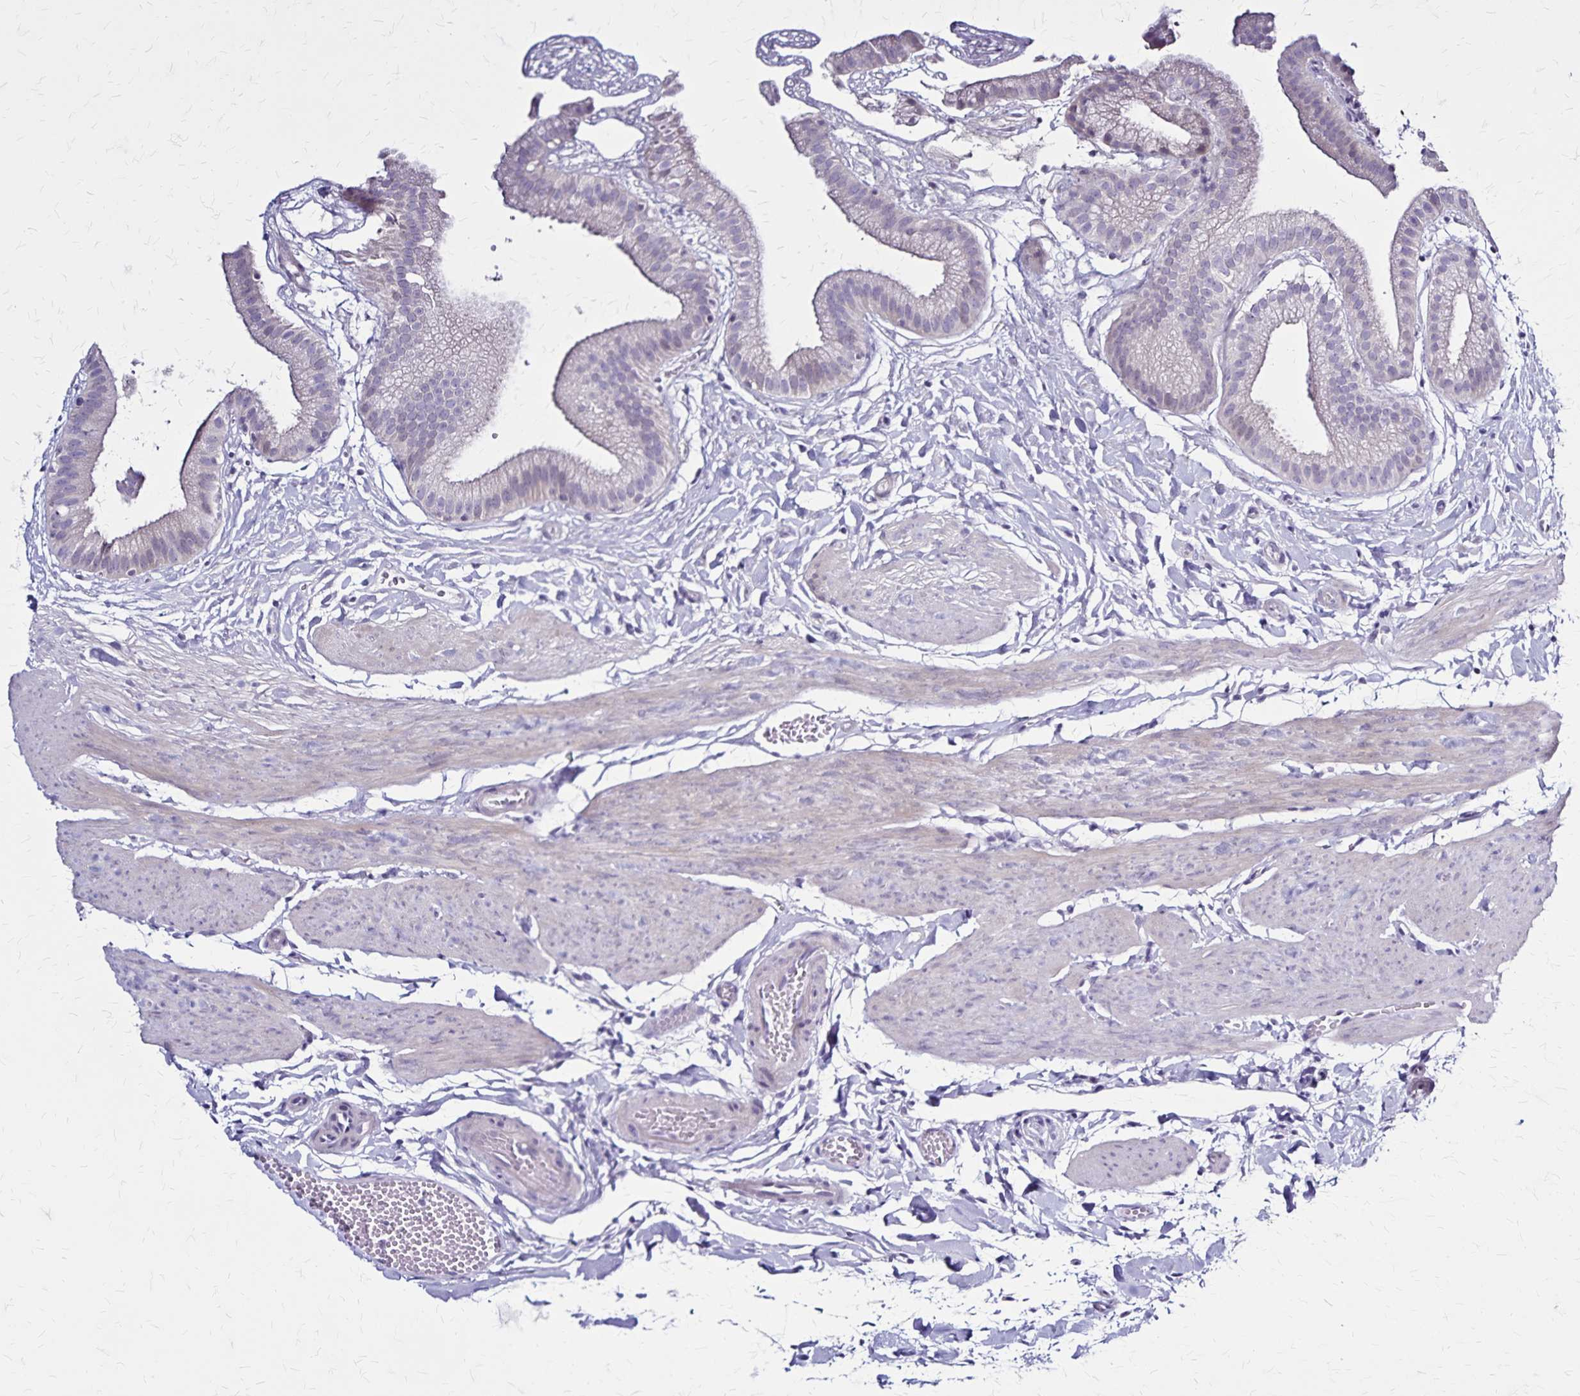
{"staining": {"intensity": "negative", "quantity": "none", "location": "none"}, "tissue": "gallbladder", "cell_type": "Glandular cells", "image_type": "normal", "snomed": [{"axis": "morphology", "description": "Normal tissue, NOS"}, {"axis": "topography", "description": "Gallbladder"}], "caption": "This is a micrograph of immunohistochemistry staining of benign gallbladder, which shows no staining in glandular cells.", "gene": "PLXNA4", "patient": {"sex": "female", "age": 63}}